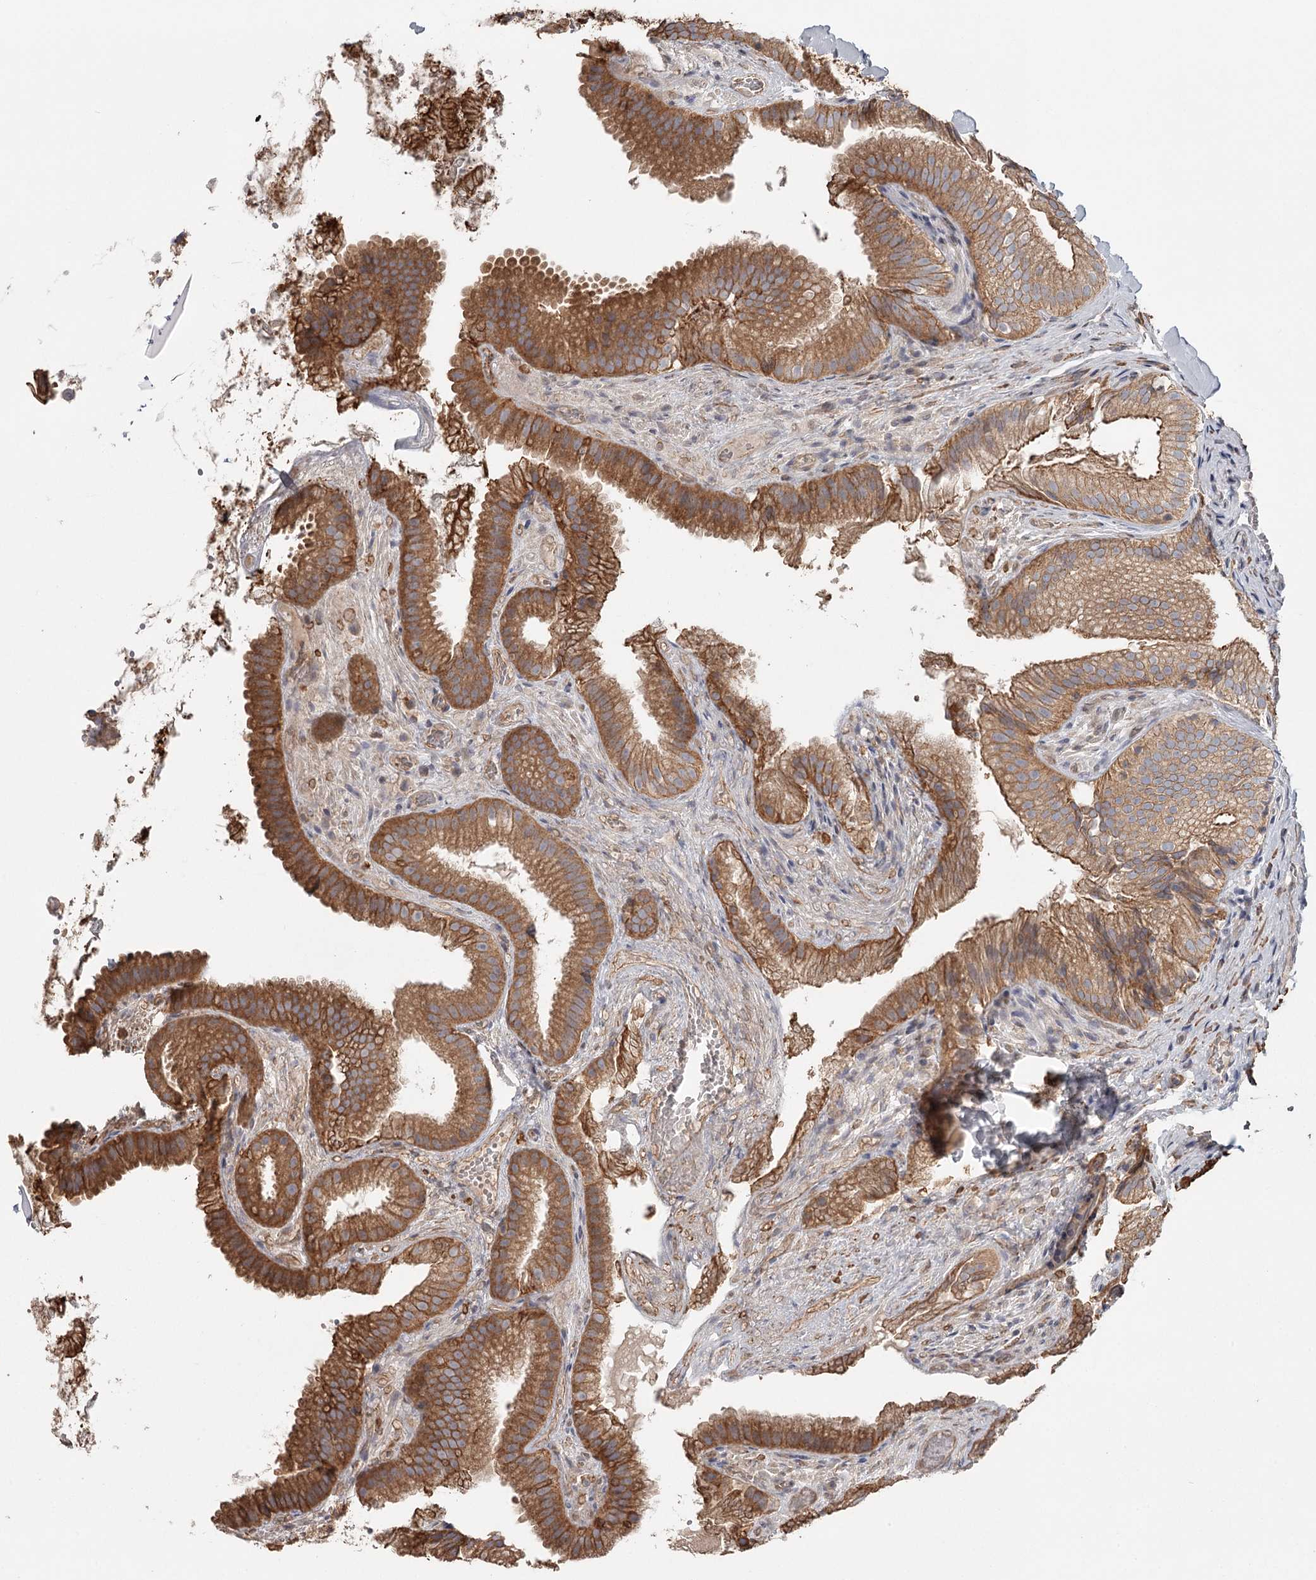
{"staining": {"intensity": "moderate", "quantity": ">75%", "location": "cytoplasmic/membranous"}, "tissue": "gallbladder", "cell_type": "Glandular cells", "image_type": "normal", "snomed": [{"axis": "morphology", "description": "Normal tissue, NOS"}, {"axis": "topography", "description": "Gallbladder"}], "caption": "IHC micrograph of normal gallbladder: human gallbladder stained using IHC displays medium levels of moderate protein expression localized specifically in the cytoplasmic/membranous of glandular cells, appearing as a cytoplasmic/membranous brown color.", "gene": "DHRS9", "patient": {"sex": "female", "age": 30}}